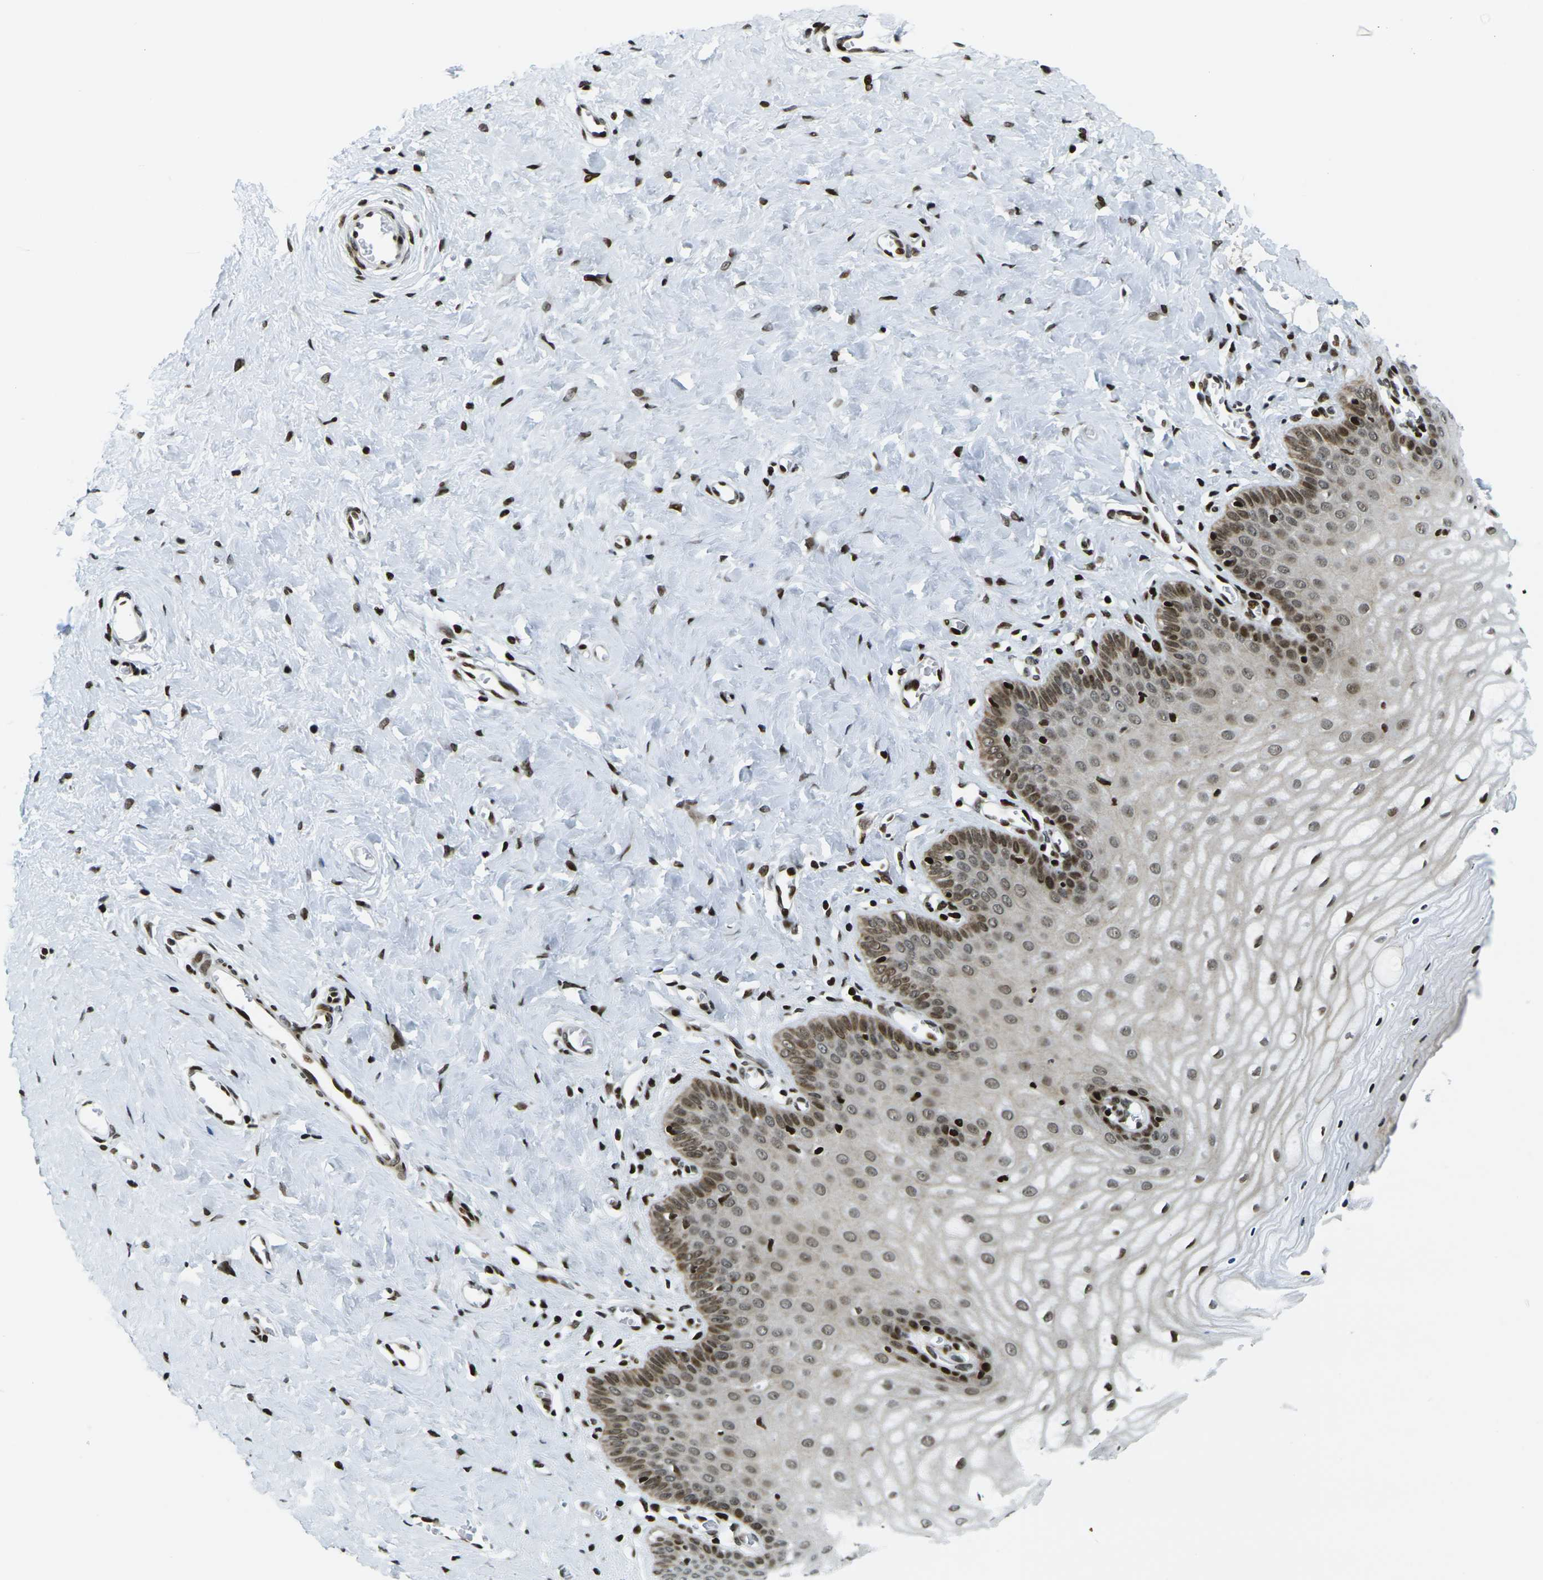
{"staining": {"intensity": "strong", "quantity": ">75%", "location": "cytoplasmic/membranous,nuclear"}, "tissue": "cervix", "cell_type": "Glandular cells", "image_type": "normal", "snomed": [{"axis": "morphology", "description": "Normal tissue, NOS"}, {"axis": "topography", "description": "Cervix"}], "caption": "This is a histology image of immunohistochemistry (IHC) staining of unremarkable cervix, which shows strong positivity in the cytoplasmic/membranous,nuclear of glandular cells.", "gene": "H3", "patient": {"sex": "female", "age": 55}}